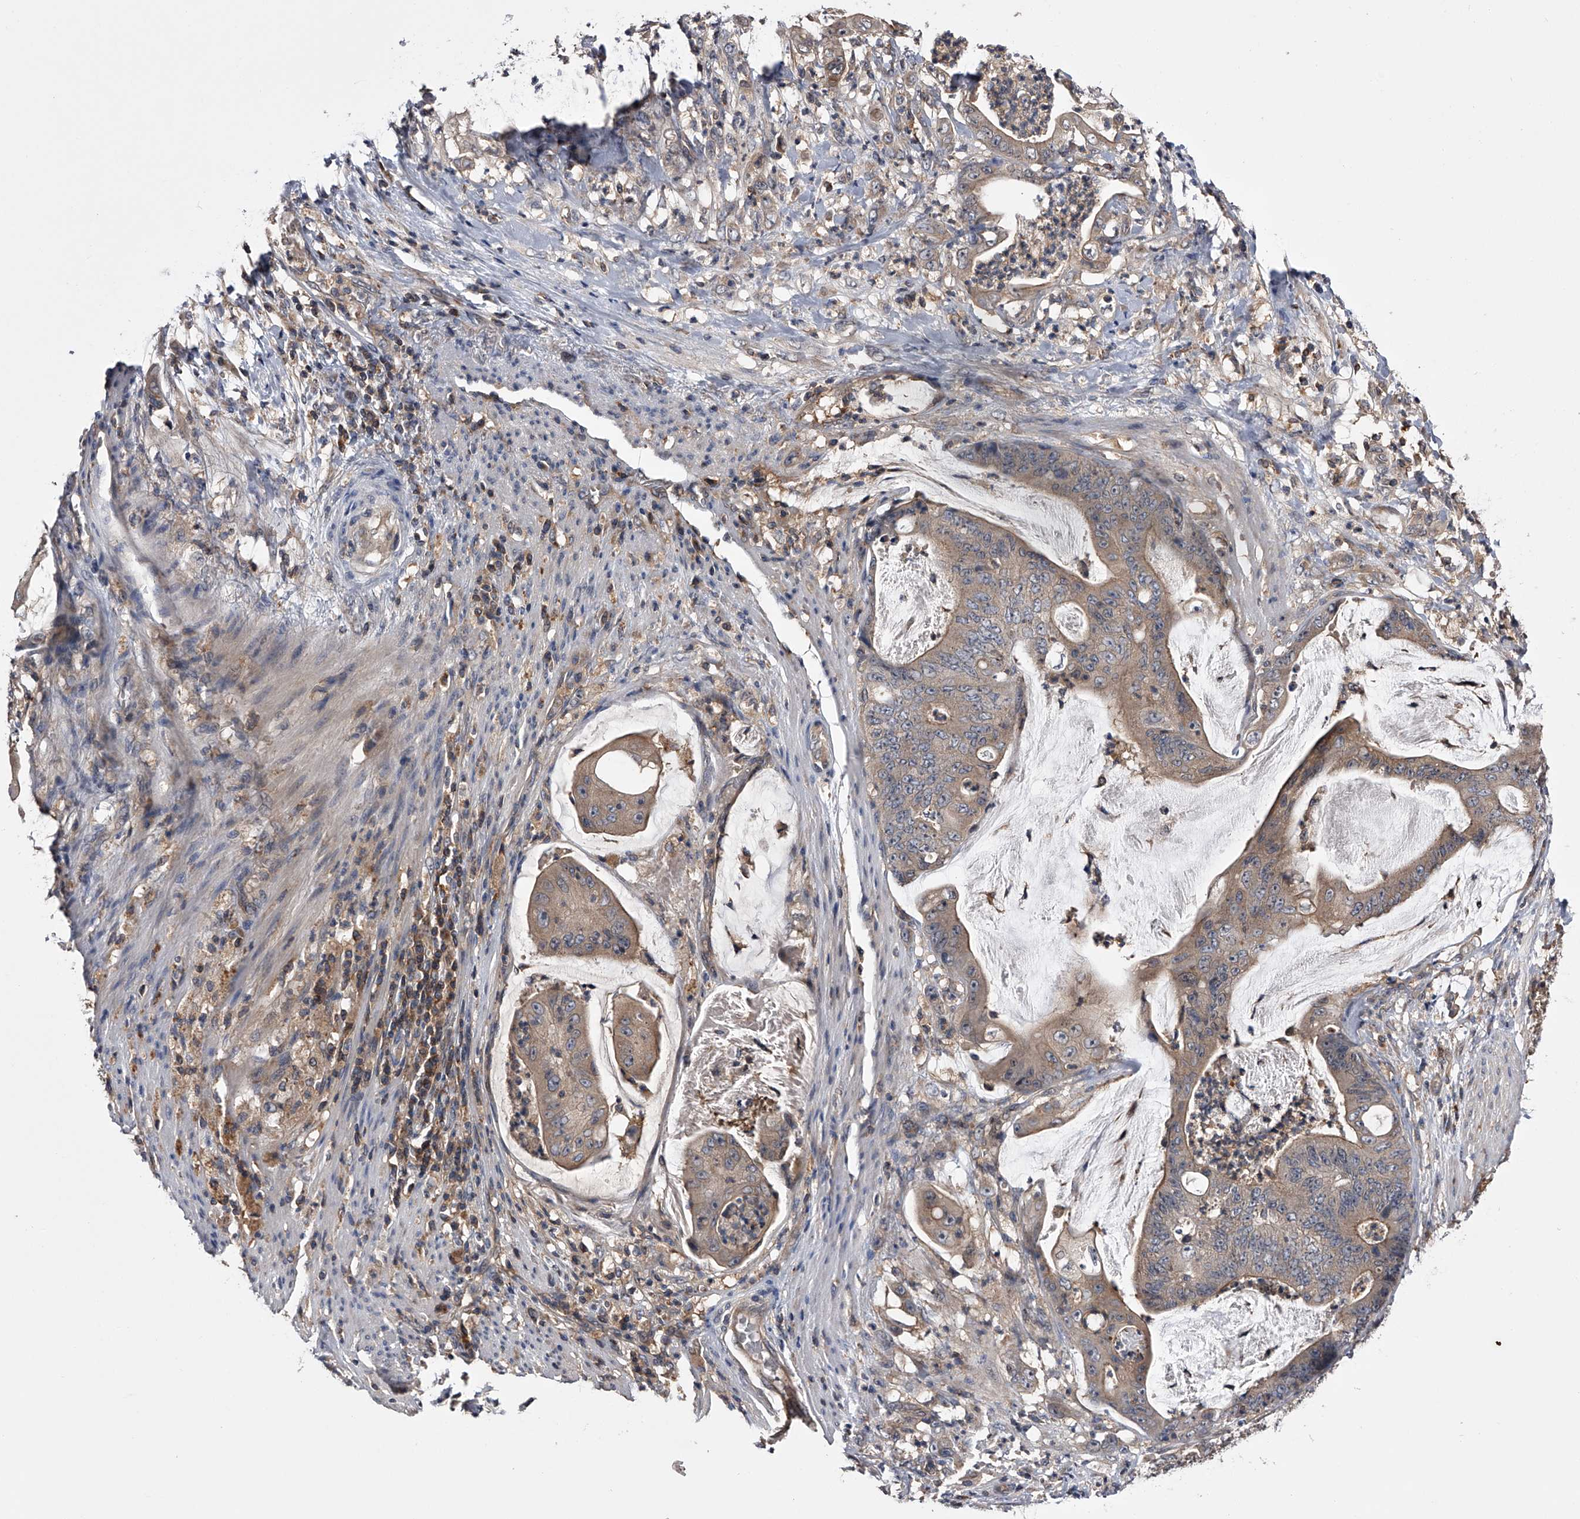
{"staining": {"intensity": "weak", "quantity": ">75%", "location": "cytoplasmic/membranous"}, "tissue": "stomach cancer", "cell_type": "Tumor cells", "image_type": "cancer", "snomed": [{"axis": "morphology", "description": "Adenocarcinoma, NOS"}, {"axis": "topography", "description": "Stomach"}], "caption": "Human adenocarcinoma (stomach) stained for a protein (brown) displays weak cytoplasmic/membranous positive staining in approximately >75% of tumor cells.", "gene": "PAN3", "patient": {"sex": "female", "age": 73}}